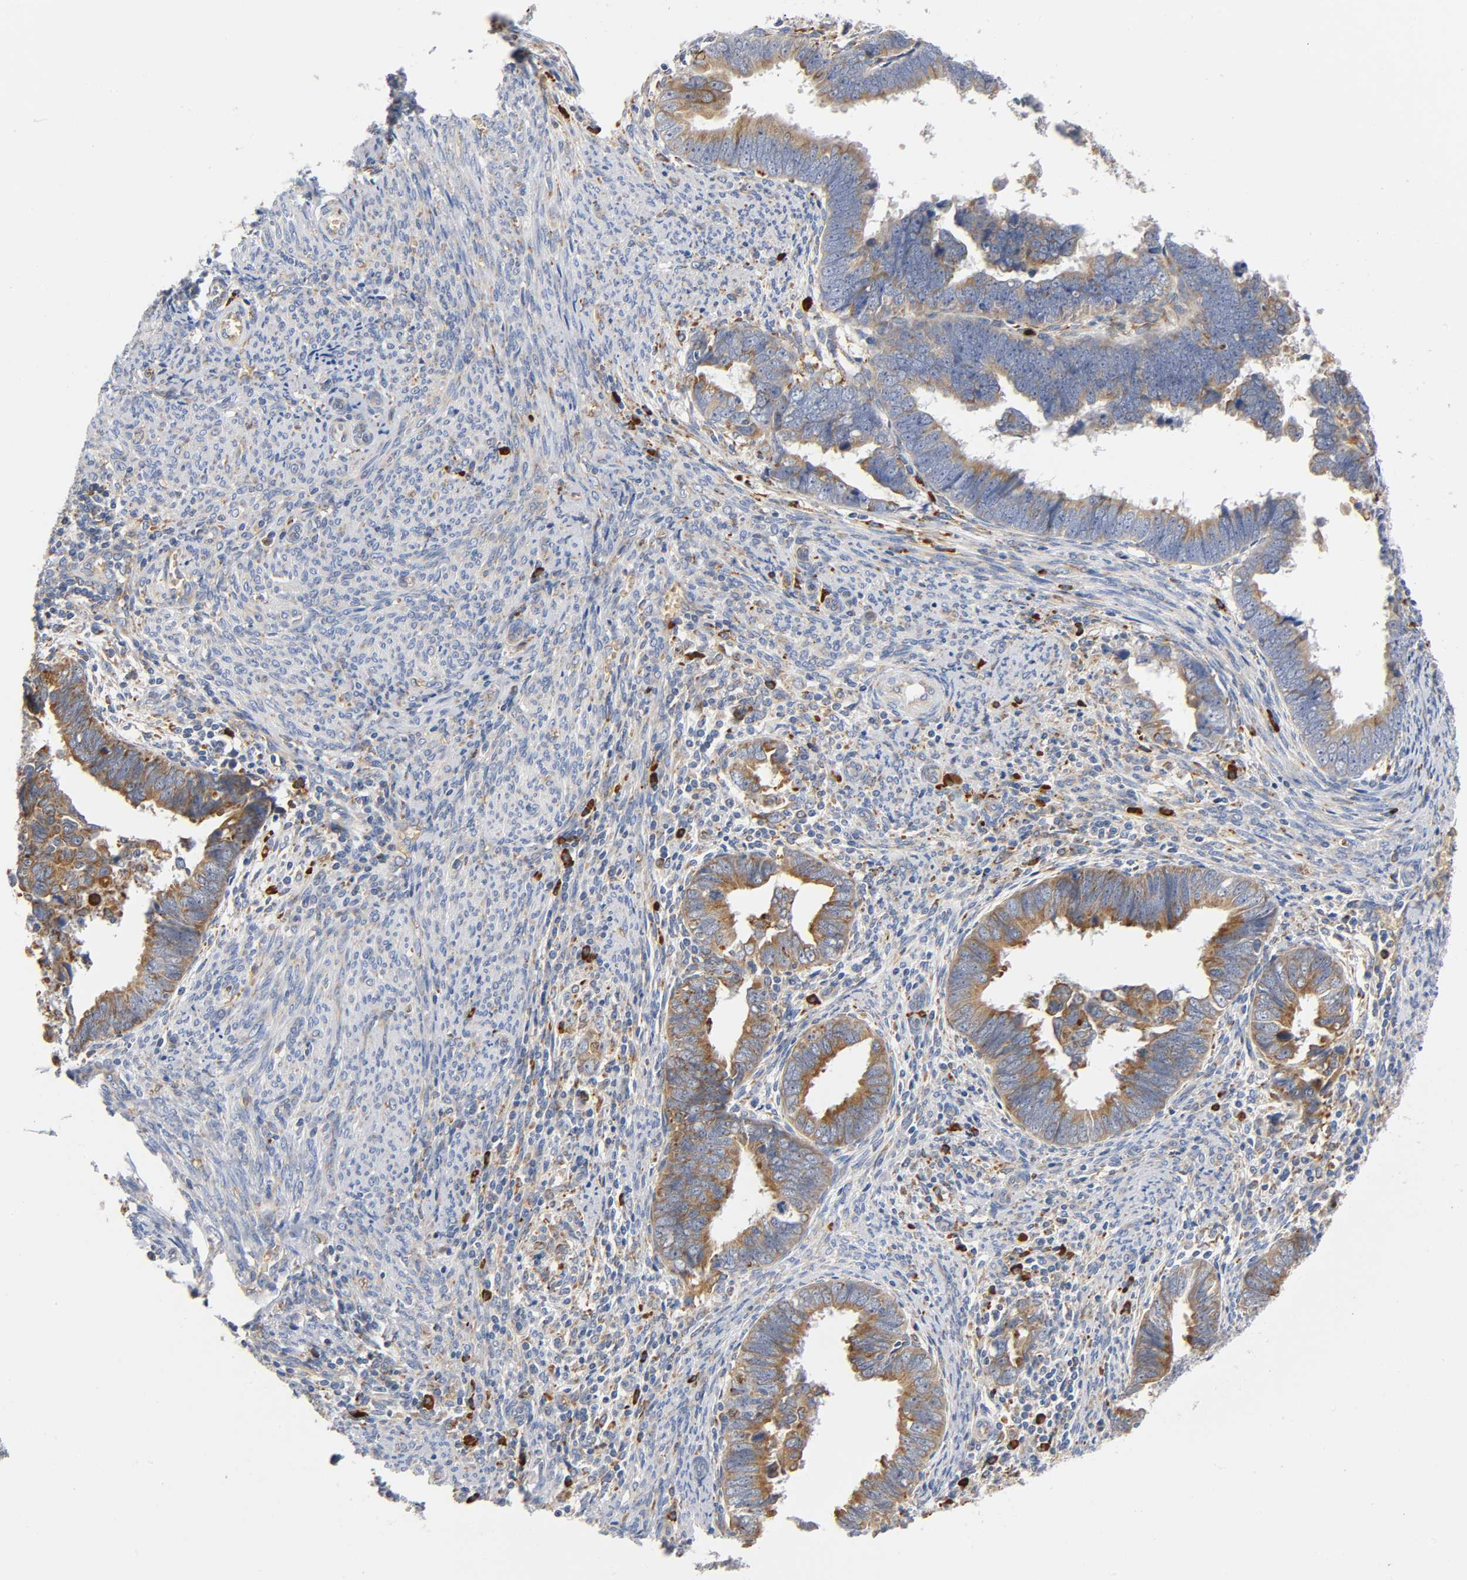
{"staining": {"intensity": "weak", "quantity": ">75%", "location": "cytoplasmic/membranous"}, "tissue": "endometrial cancer", "cell_type": "Tumor cells", "image_type": "cancer", "snomed": [{"axis": "morphology", "description": "Adenocarcinoma, NOS"}, {"axis": "topography", "description": "Endometrium"}], "caption": "Weak cytoplasmic/membranous expression for a protein is present in approximately >75% of tumor cells of adenocarcinoma (endometrial) using IHC.", "gene": "UCKL1", "patient": {"sex": "female", "age": 75}}